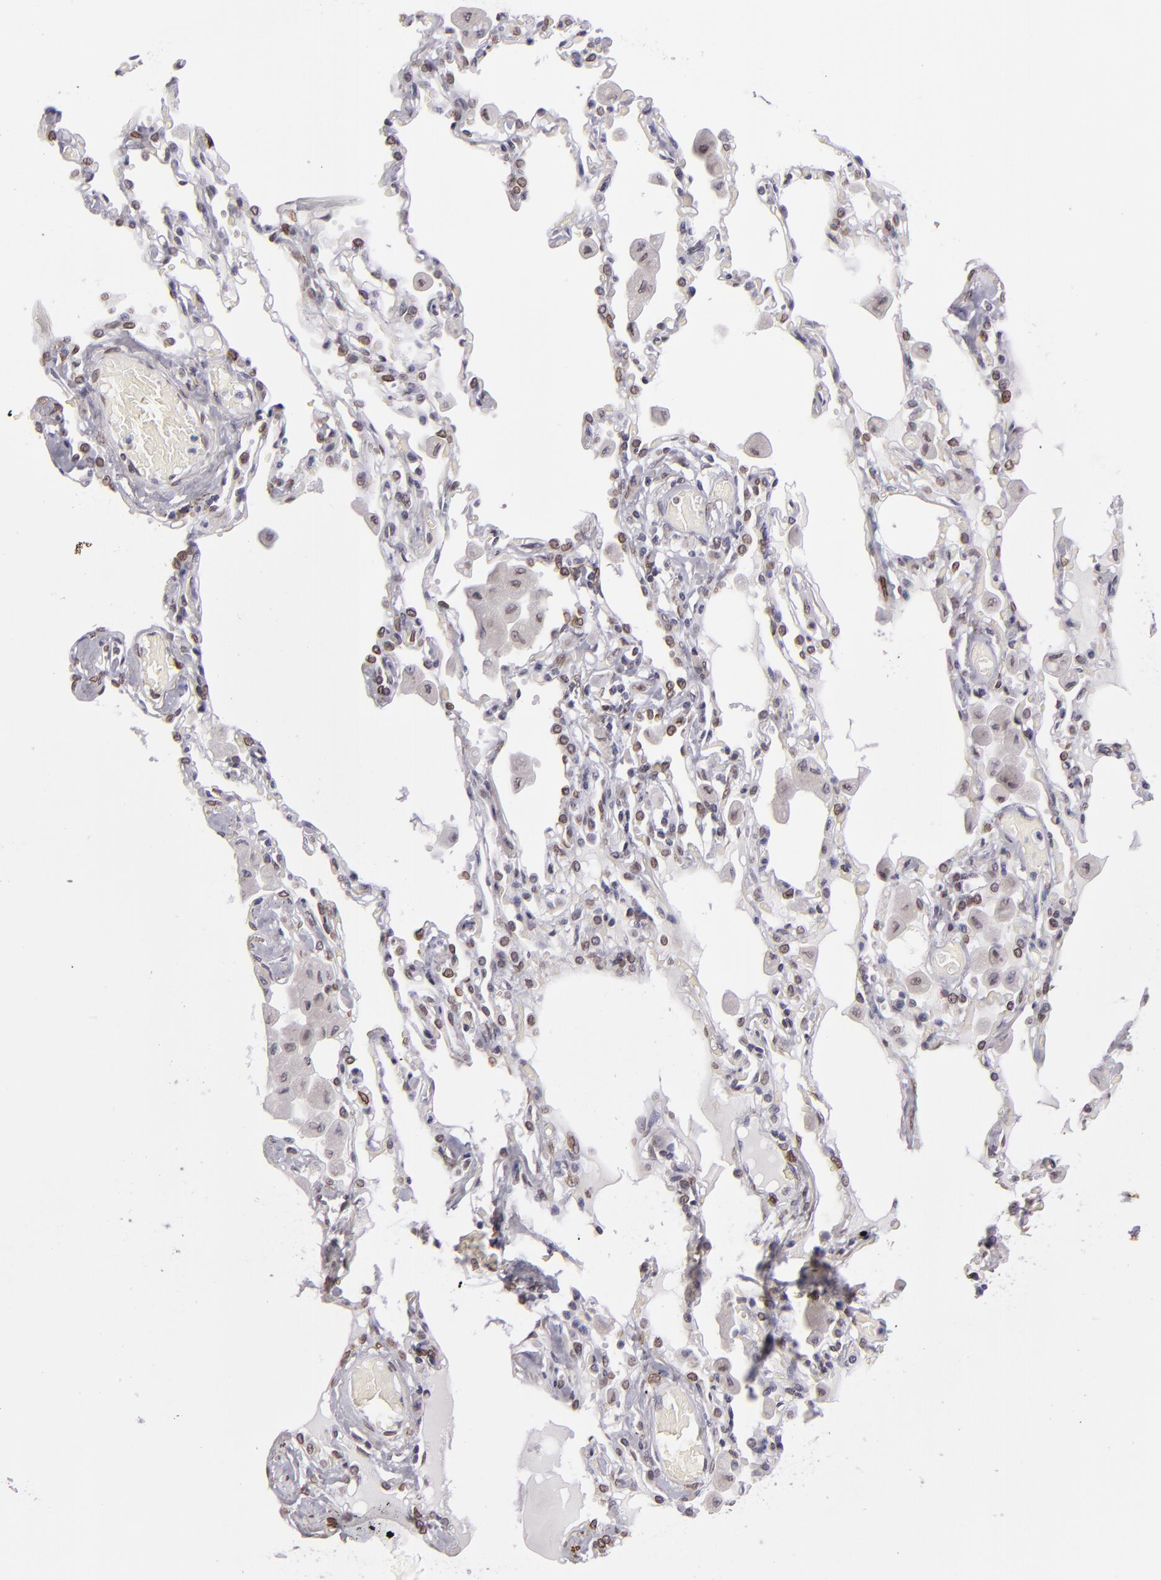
{"staining": {"intensity": "strong", "quantity": ">75%", "location": "nuclear"}, "tissue": "bronchus", "cell_type": "Respiratory epithelial cells", "image_type": "normal", "snomed": [{"axis": "morphology", "description": "Normal tissue, NOS"}, {"axis": "morphology", "description": "Squamous cell carcinoma, NOS"}, {"axis": "topography", "description": "Bronchus"}, {"axis": "topography", "description": "Lung"}], "caption": "There is high levels of strong nuclear staining in respiratory epithelial cells of normal bronchus, as demonstrated by immunohistochemical staining (brown color).", "gene": "EMD", "patient": {"sex": "female", "age": 47}}